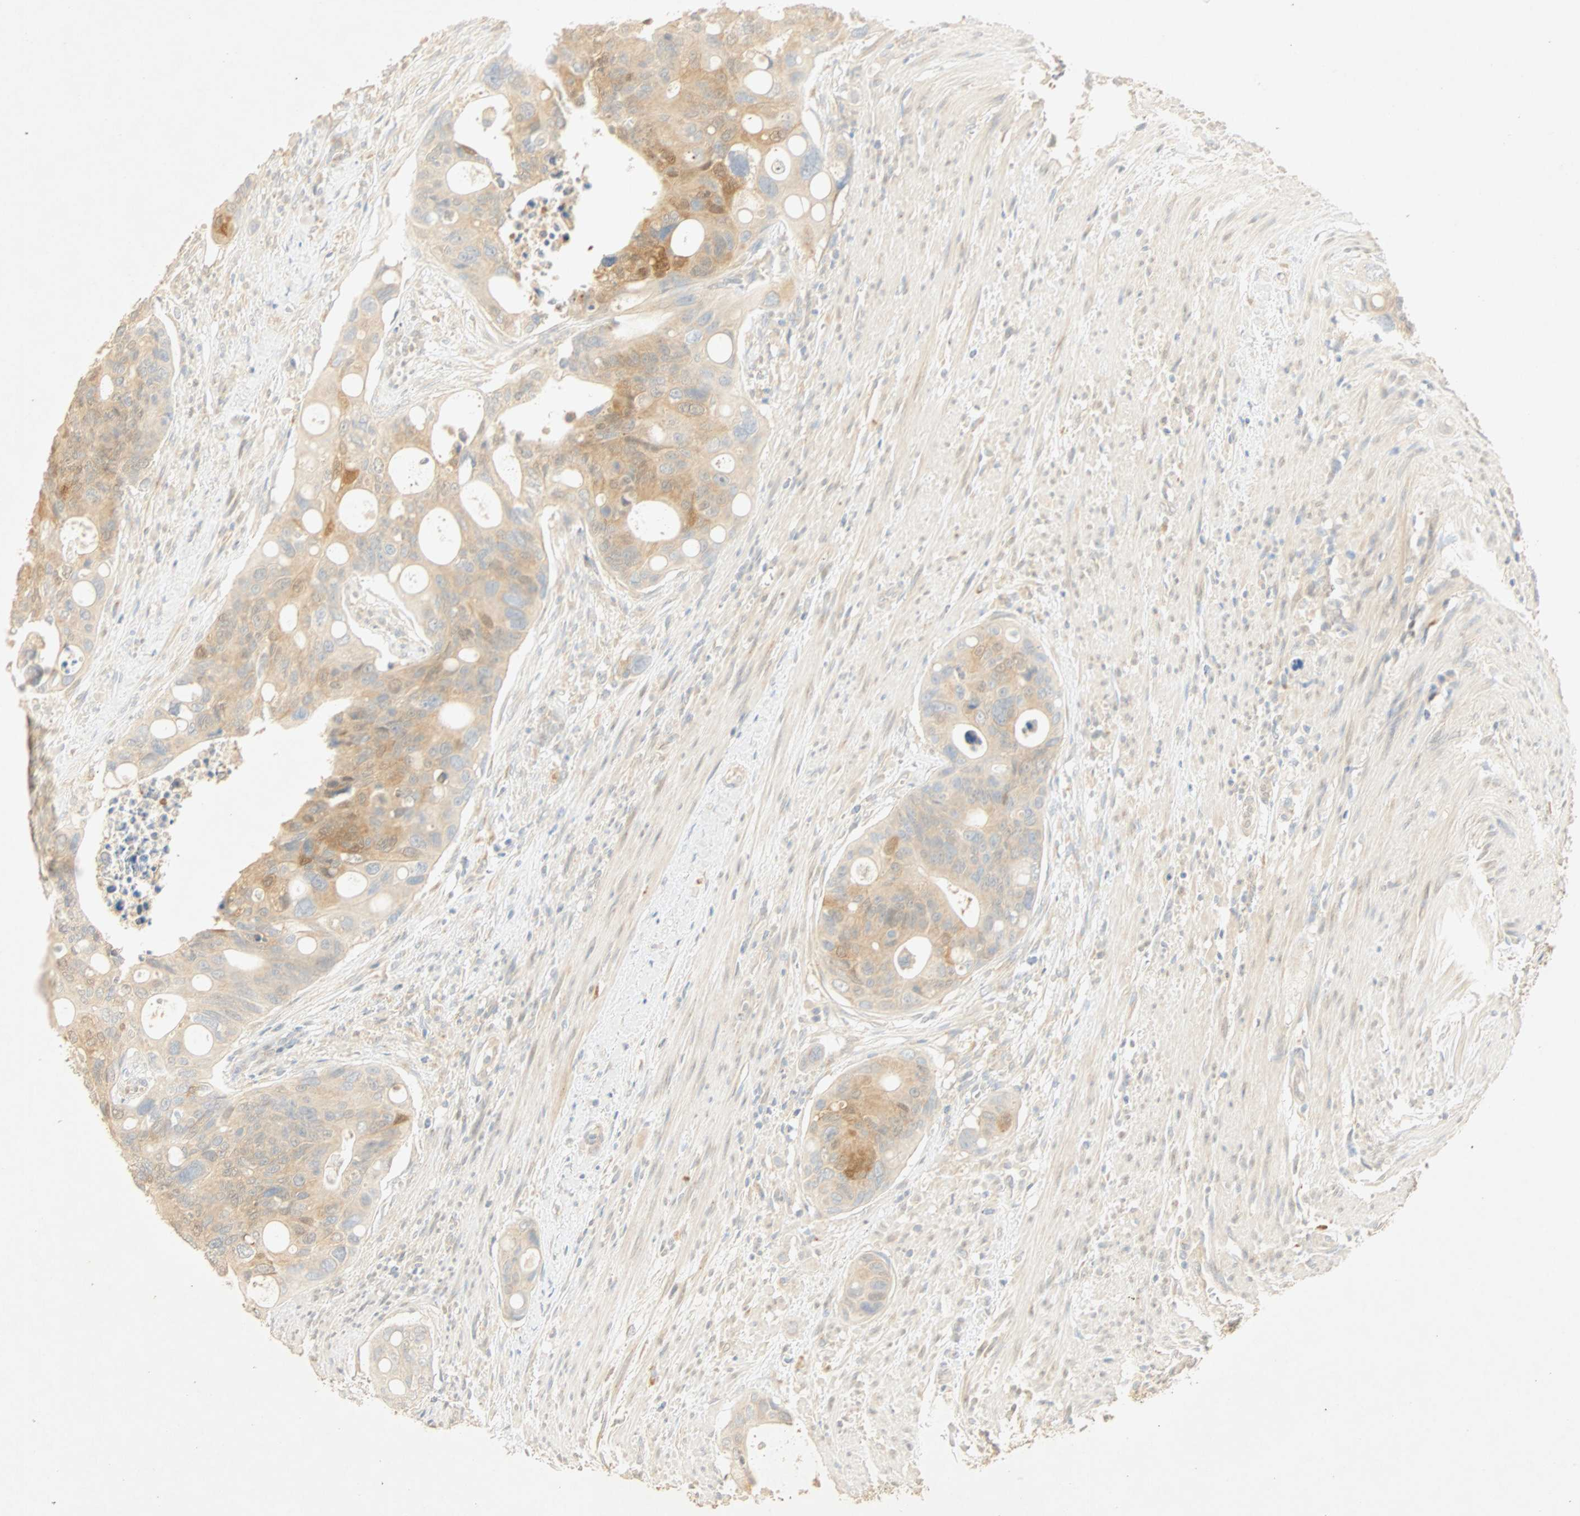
{"staining": {"intensity": "moderate", "quantity": "25%-75%", "location": "cytoplasmic/membranous"}, "tissue": "colorectal cancer", "cell_type": "Tumor cells", "image_type": "cancer", "snomed": [{"axis": "morphology", "description": "Adenocarcinoma, NOS"}, {"axis": "topography", "description": "Colon"}], "caption": "Protein expression analysis of human colorectal cancer (adenocarcinoma) reveals moderate cytoplasmic/membranous expression in about 25%-75% of tumor cells. The staining is performed using DAB brown chromogen to label protein expression. The nuclei are counter-stained blue using hematoxylin.", "gene": "SELENBP1", "patient": {"sex": "female", "age": 57}}